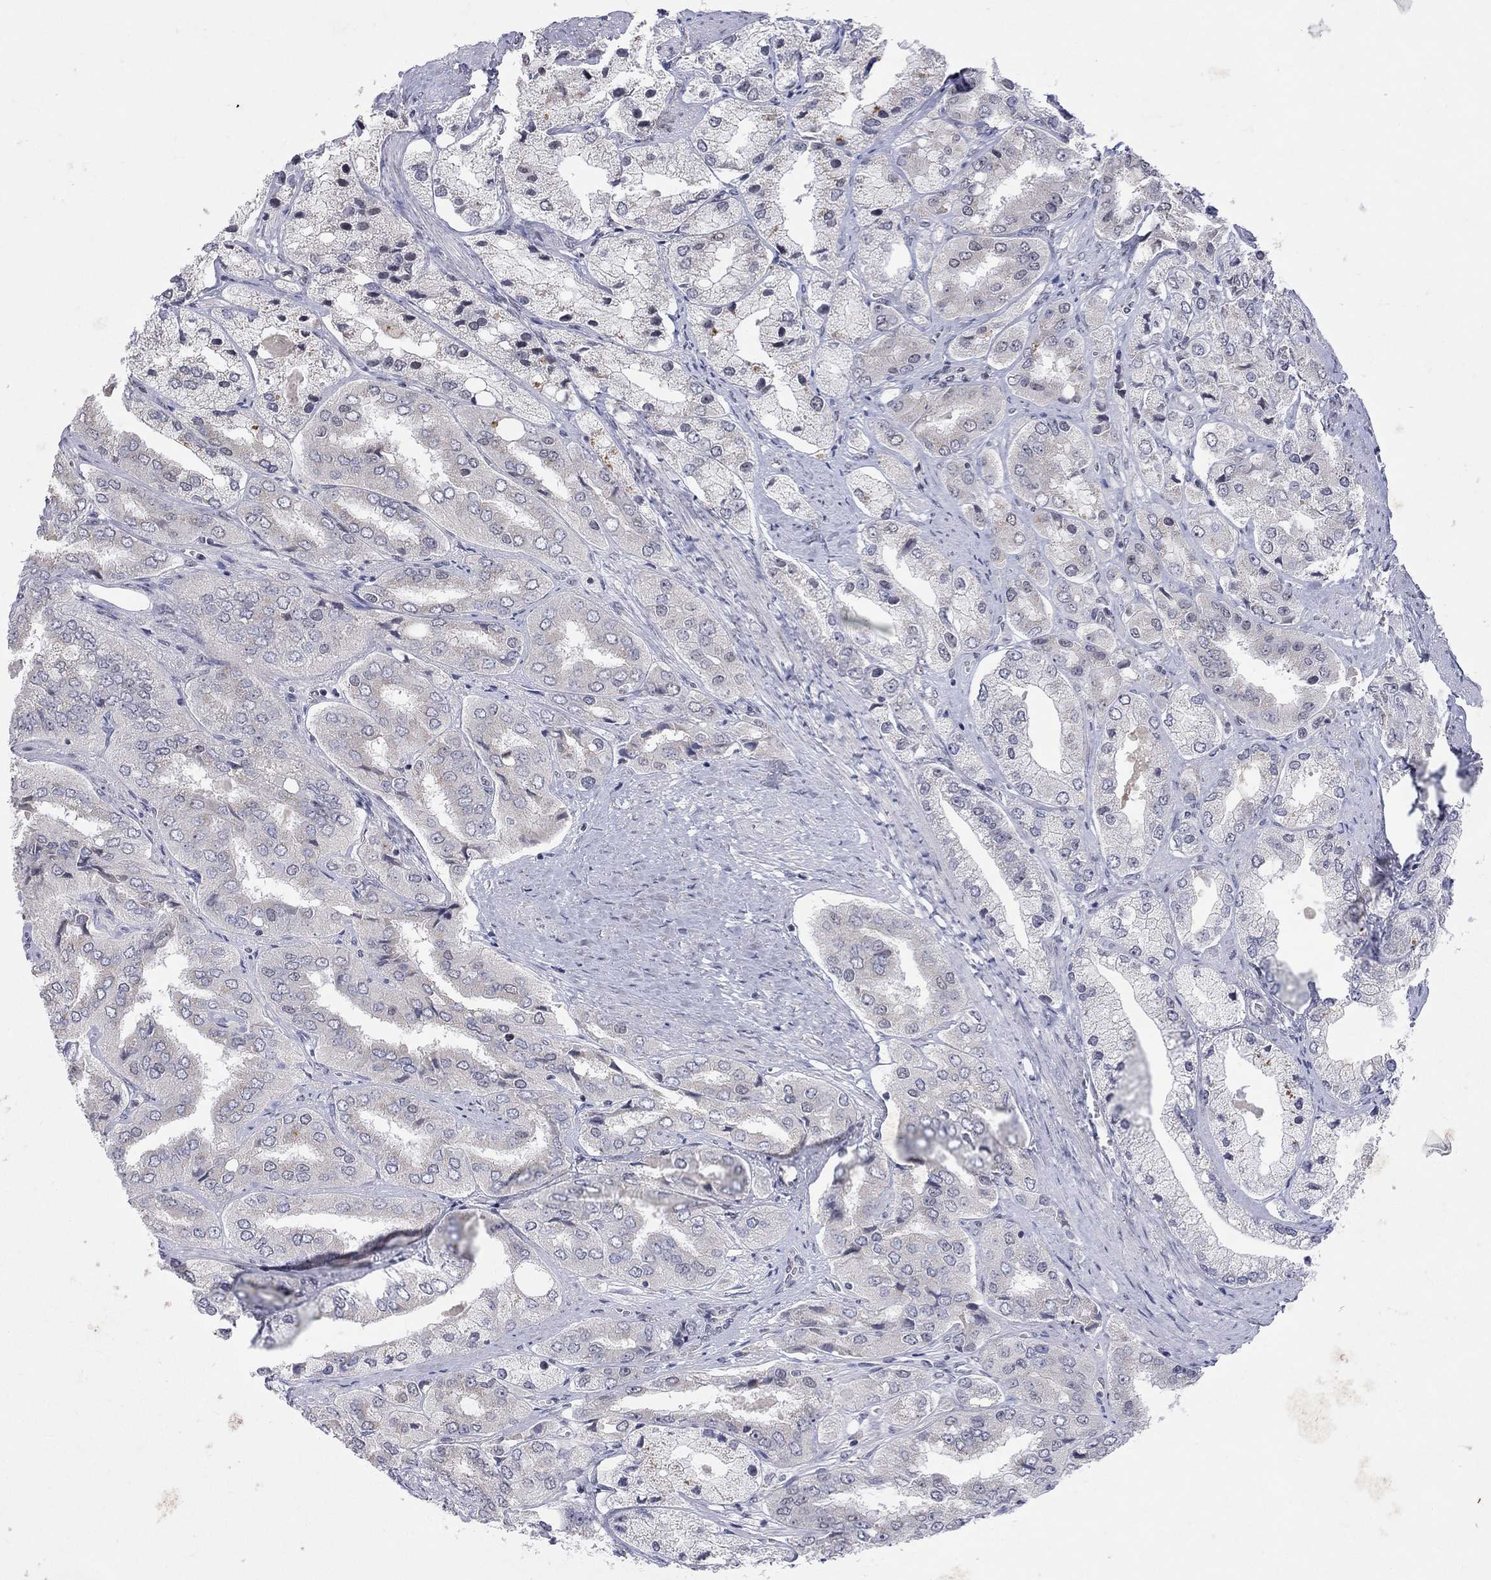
{"staining": {"intensity": "negative", "quantity": "none", "location": "none"}, "tissue": "prostate cancer", "cell_type": "Tumor cells", "image_type": "cancer", "snomed": [{"axis": "morphology", "description": "Adenocarcinoma, Low grade"}, {"axis": "topography", "description": "Prostate"}], "caption": "Immunohistochemistry (IHC) micrograph of neoplastic tissue: prostate cancer (low-grade adenocarcinoma) stained with DAB displays no significant protein positivity in tumor cells. Nuclei are stained in blue.", "gene": "TMEM143", "patient": {"sex": "male", "age": 69}}